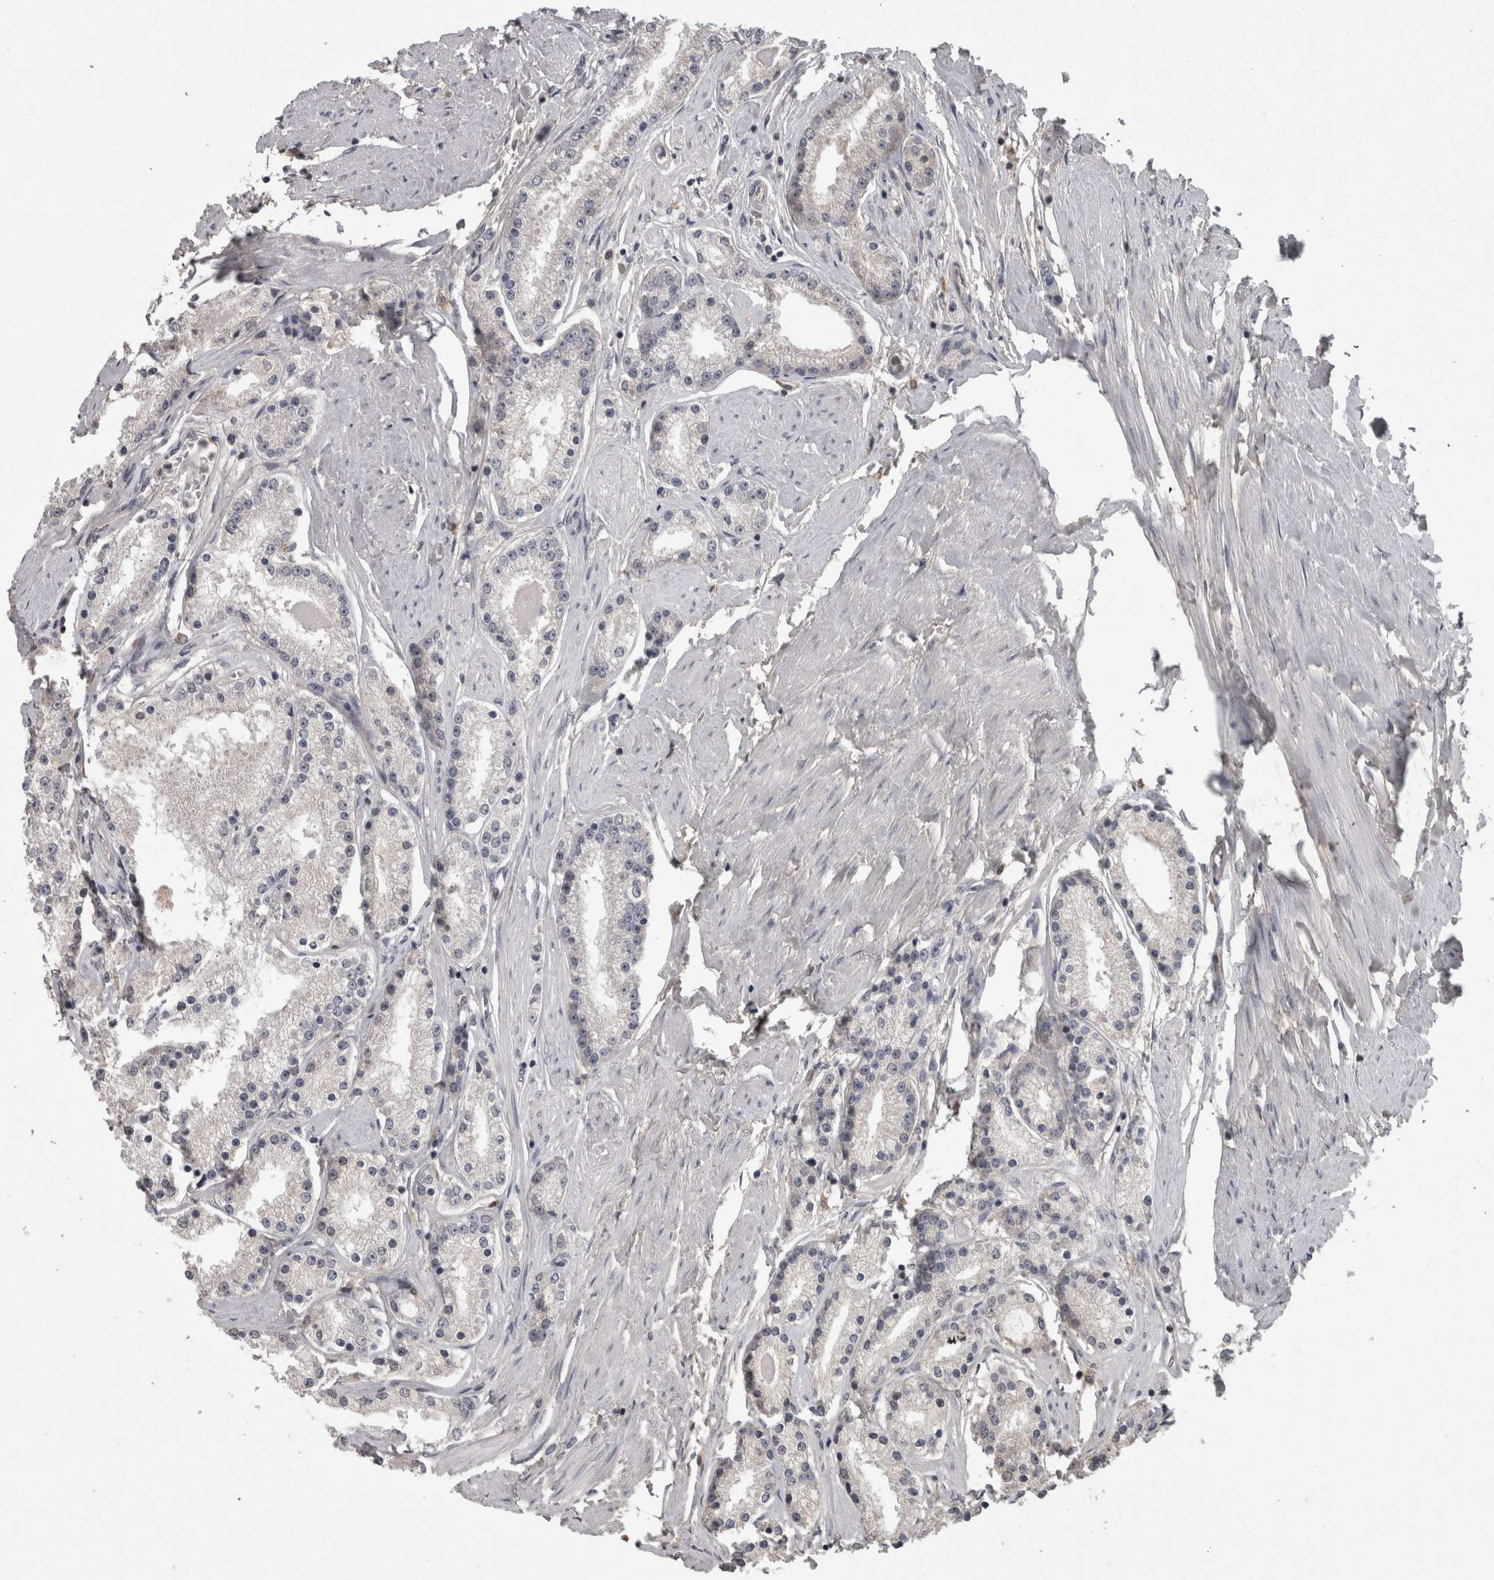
{"staining": {"intensity": "negative", "quantity": "none", "location": "none"}, "tissue": "prostate cancer", "cell_type": "Tumor cells", "image_type": "cancer", "snomed": [{"axis": "morphology", "description": "Adenocarcinoma, Low grade"}, {"axis": "topography", "description": "Prostate"}], "caption": "Photomicrograph shows no protein staining in tumor cells of low-grade adenocarcinoma (prostate) tissue. Nuclei are stained in blue.", "gene": "PON3", "patient": {"sex": "male", "age": 63}}